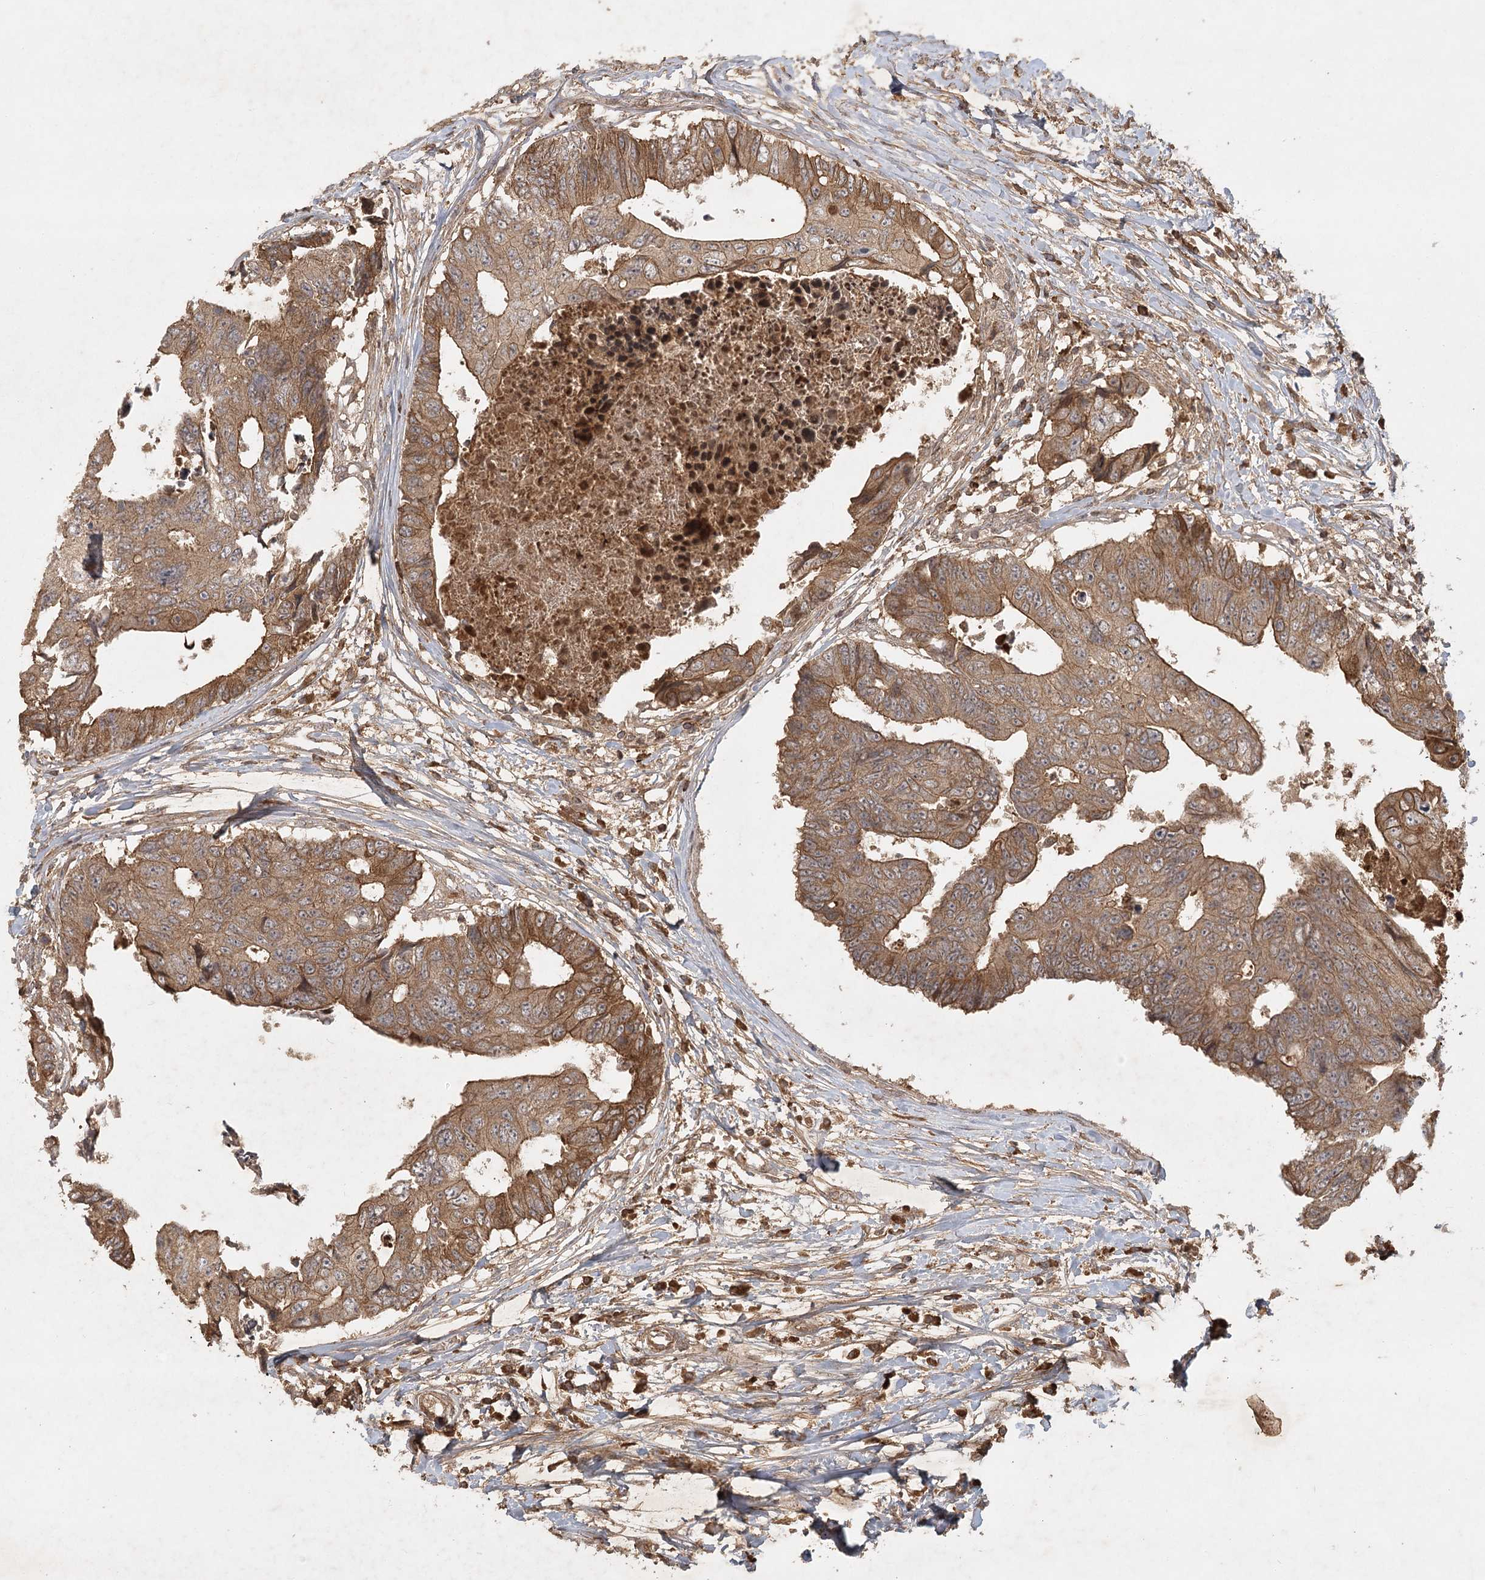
{"staining": {"intensity": "moderate", "quantity": ">75%", "location": "cytoplasmic/membranous"}, "tissue": "colorectal cancer", "cell_type": "Tumor cells", "image_type": "cancer", "snomed": [{"axis": "morphology", "description": "Adenocarcinoma, NOS"}, {"axis": "topography", "description": "Rectum"}], "caption": "Immunohistochemistry (IHC) staining of colorectal adenocarcinoma, which demonstrates medium levels of moderate cytoplasmic/membranous positivity in approximately >75% of tumor cells indicating moderate cytoplasmic/membranous protein positivity. The staining was performed using DAB (3,3'-diaminobenzidine) (brown) for protein detection and nuclei were counterstained in hematoxylin (blue).", "gene": "ARL13A", "patient": {"sex": "male", "age": 84}}